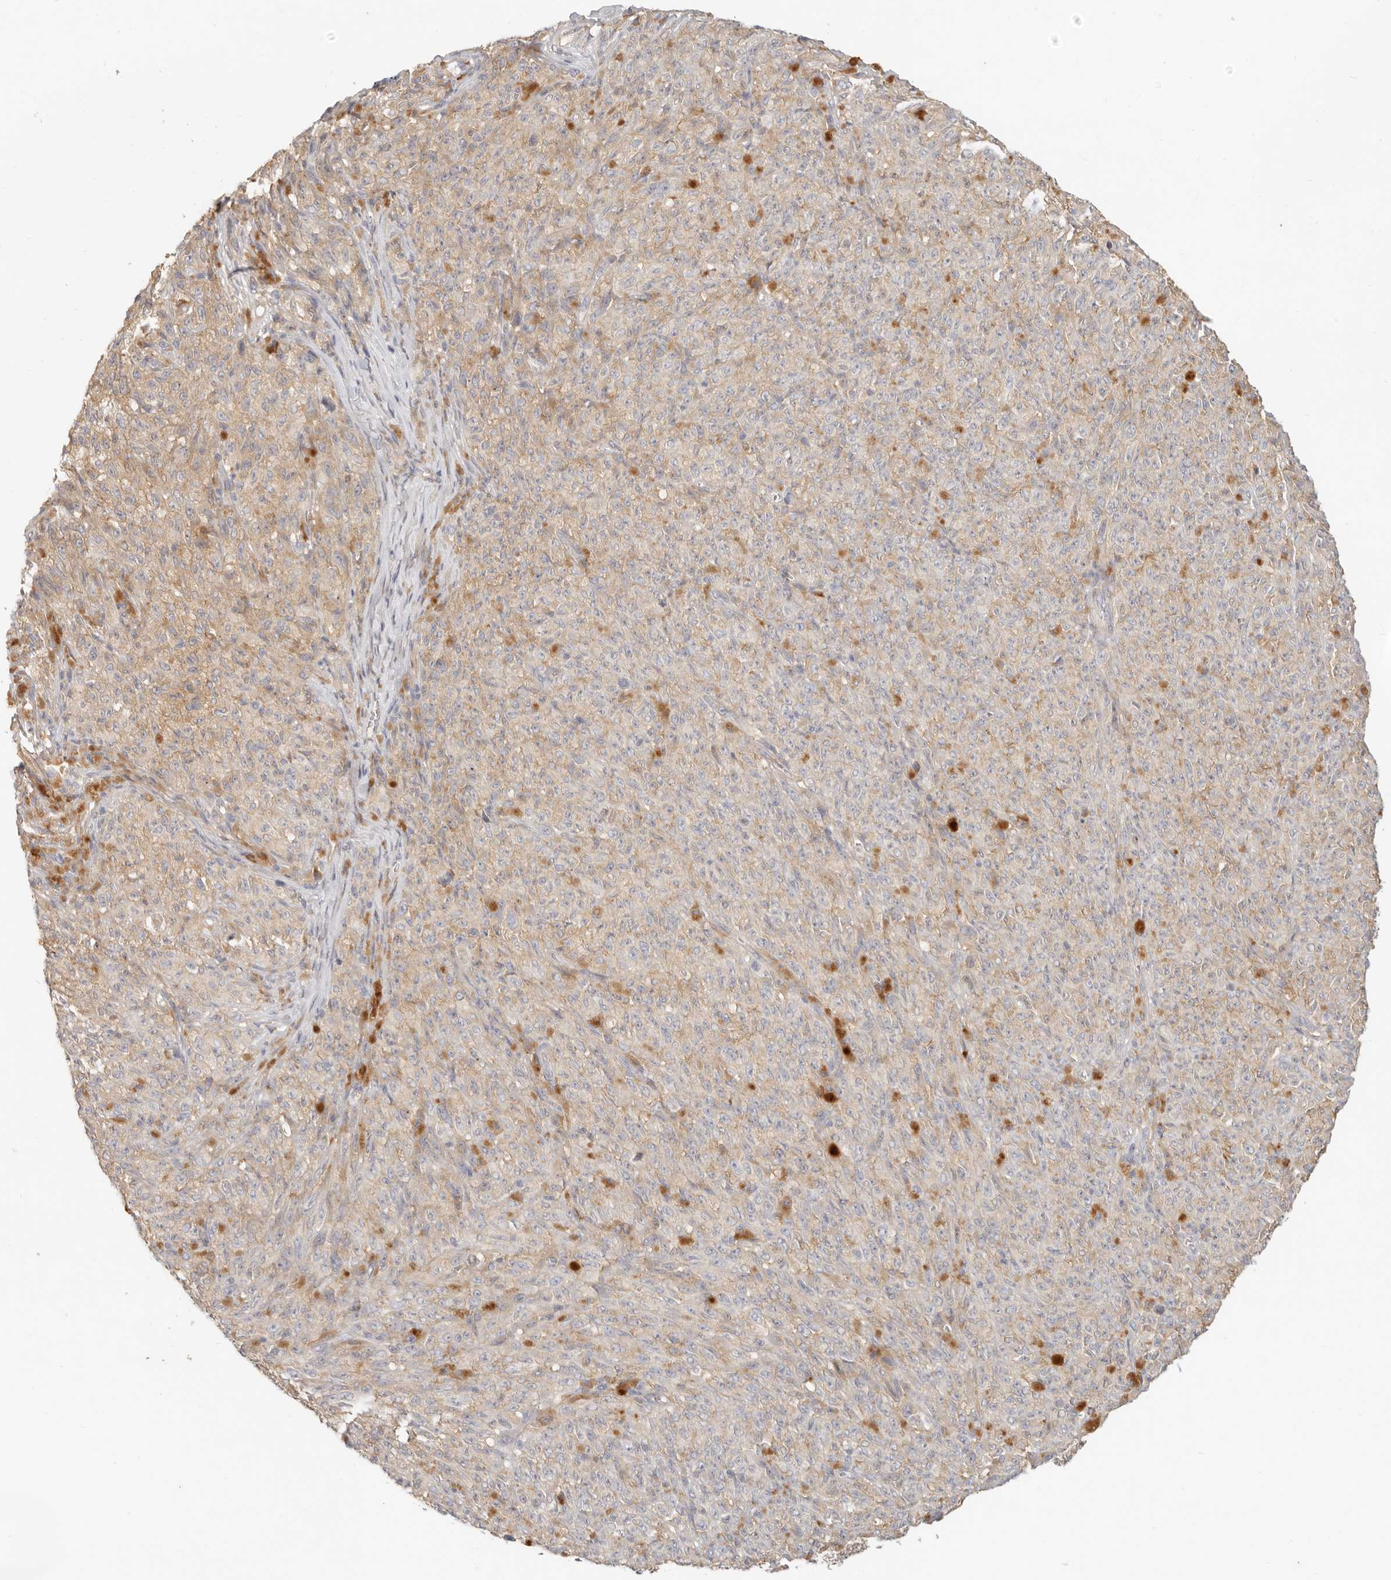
{"staining": {"intensity": "weak", "quantity": "25%-75%", "location": "cytoplasmic/membranous"}, "tissue": "melanoma", "cell_type": "Tumor cells", "image_type": "cancer", "snomed": [{"axis": "morphology", "description": "Malignant melanoma, NOS"}, {"axis": "topography", "description": "Skin"}], "caption": "A low amount of weak cytoplasmic/membranous positivity is present in about 25%-75% of tumor cells in malignant melanoma tissue.", "gene": "PABPC4", "patient": {"sex": "female", "age": 82}}